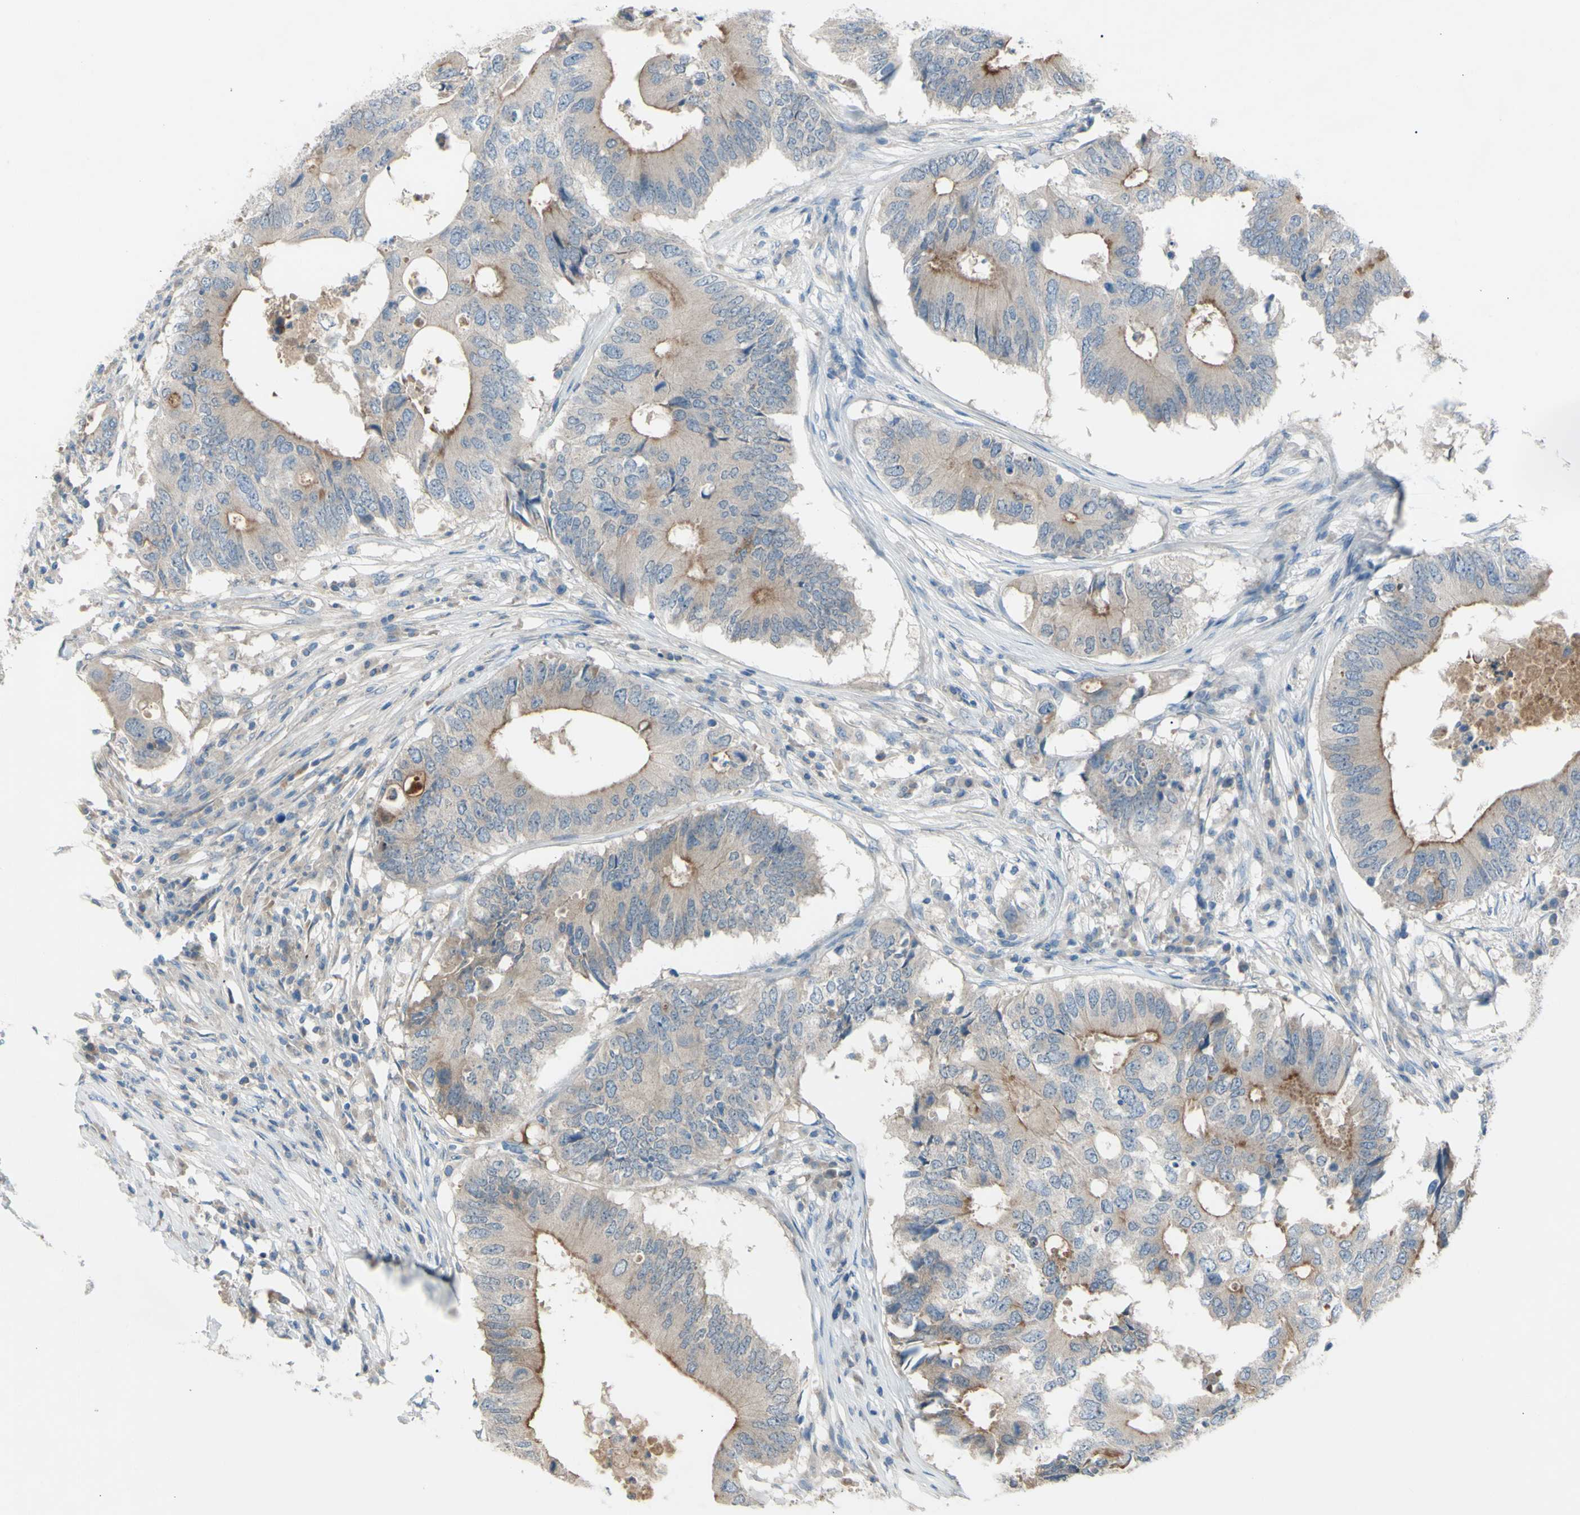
{"staining": {"intensity": "moderate", "quantity": "<25%", "location": "cytoplasmic/membranous"}, "tissue": "colorectal cancer", "cell_type": "Tumor cells", "image_type": "cancer", "snomed": [{"axis": "morphology", "description": "Adenocarcinoma, NOS"}, {"axis": "topography", "description": "Colon"}], "caption": "An image of human colorectal cancer (adenocarcinoma) stained for a protein shows moderate cytoplasmic/membranous brown staining in tumor cells.", "gene": "ATRN", "patient": {"sex": "male", "age": 71}}